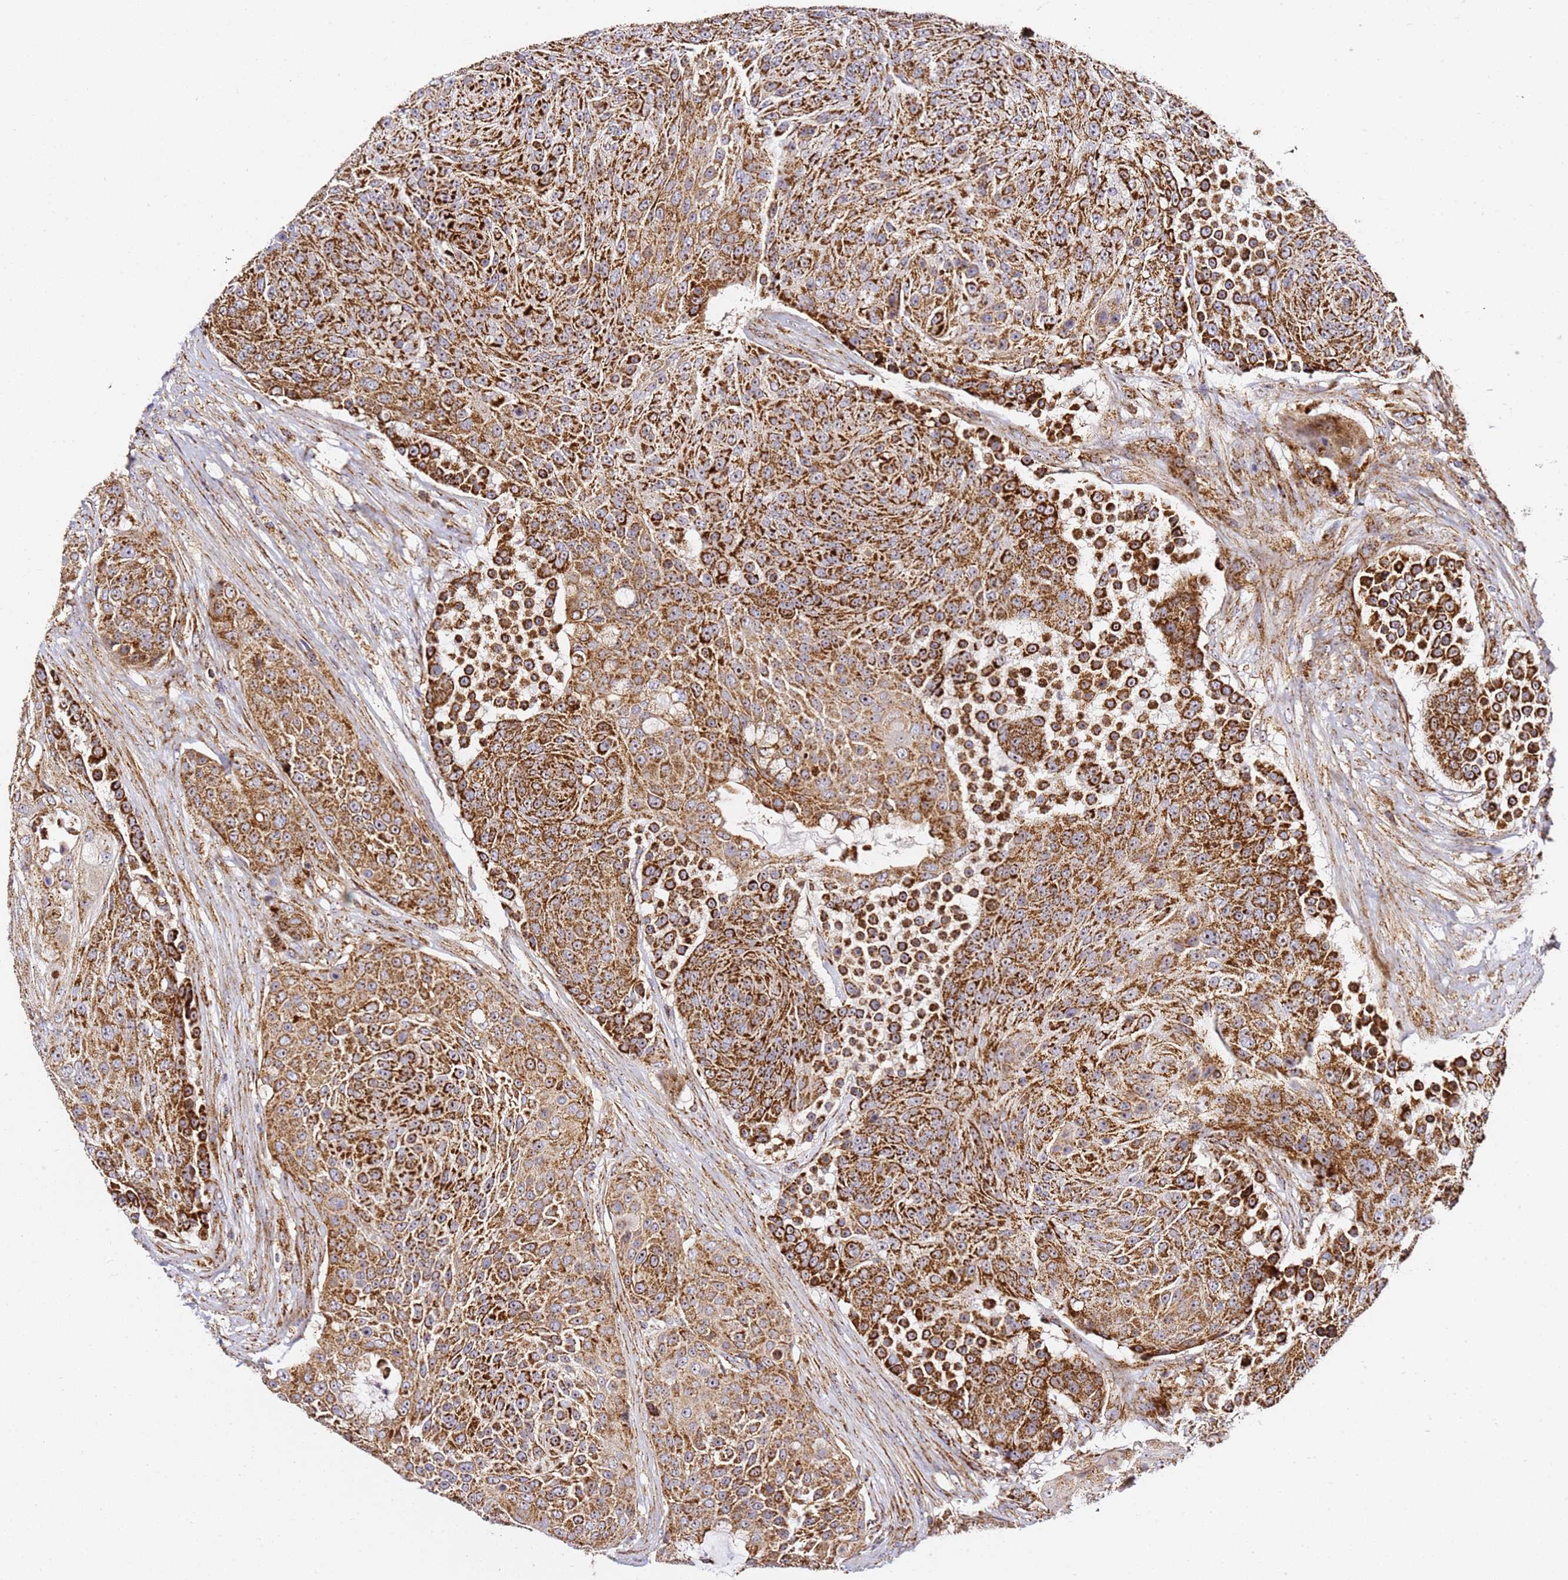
{"staining": {"intensity": "strong", "quantity": ">75%", "location": "cytoplasmic/membranous"}, "tissue": "urothelial cancer", "cell_type": "Tumor cells", "image_type": "cancer", "snomed": [{"axis": "morphology", "description": "Urothelial carcinoma, High grade"}, {"axis": "topography", "description": "Urinary bladder"}], "caption": "Strong cytoplasmic/membranous staining for a protein is appreciated in approximately >75% of tumor cells of urothelial cancer using IHC.", "gene": "NDUFA3", "patient": {"sex": "female", "age": 63}}